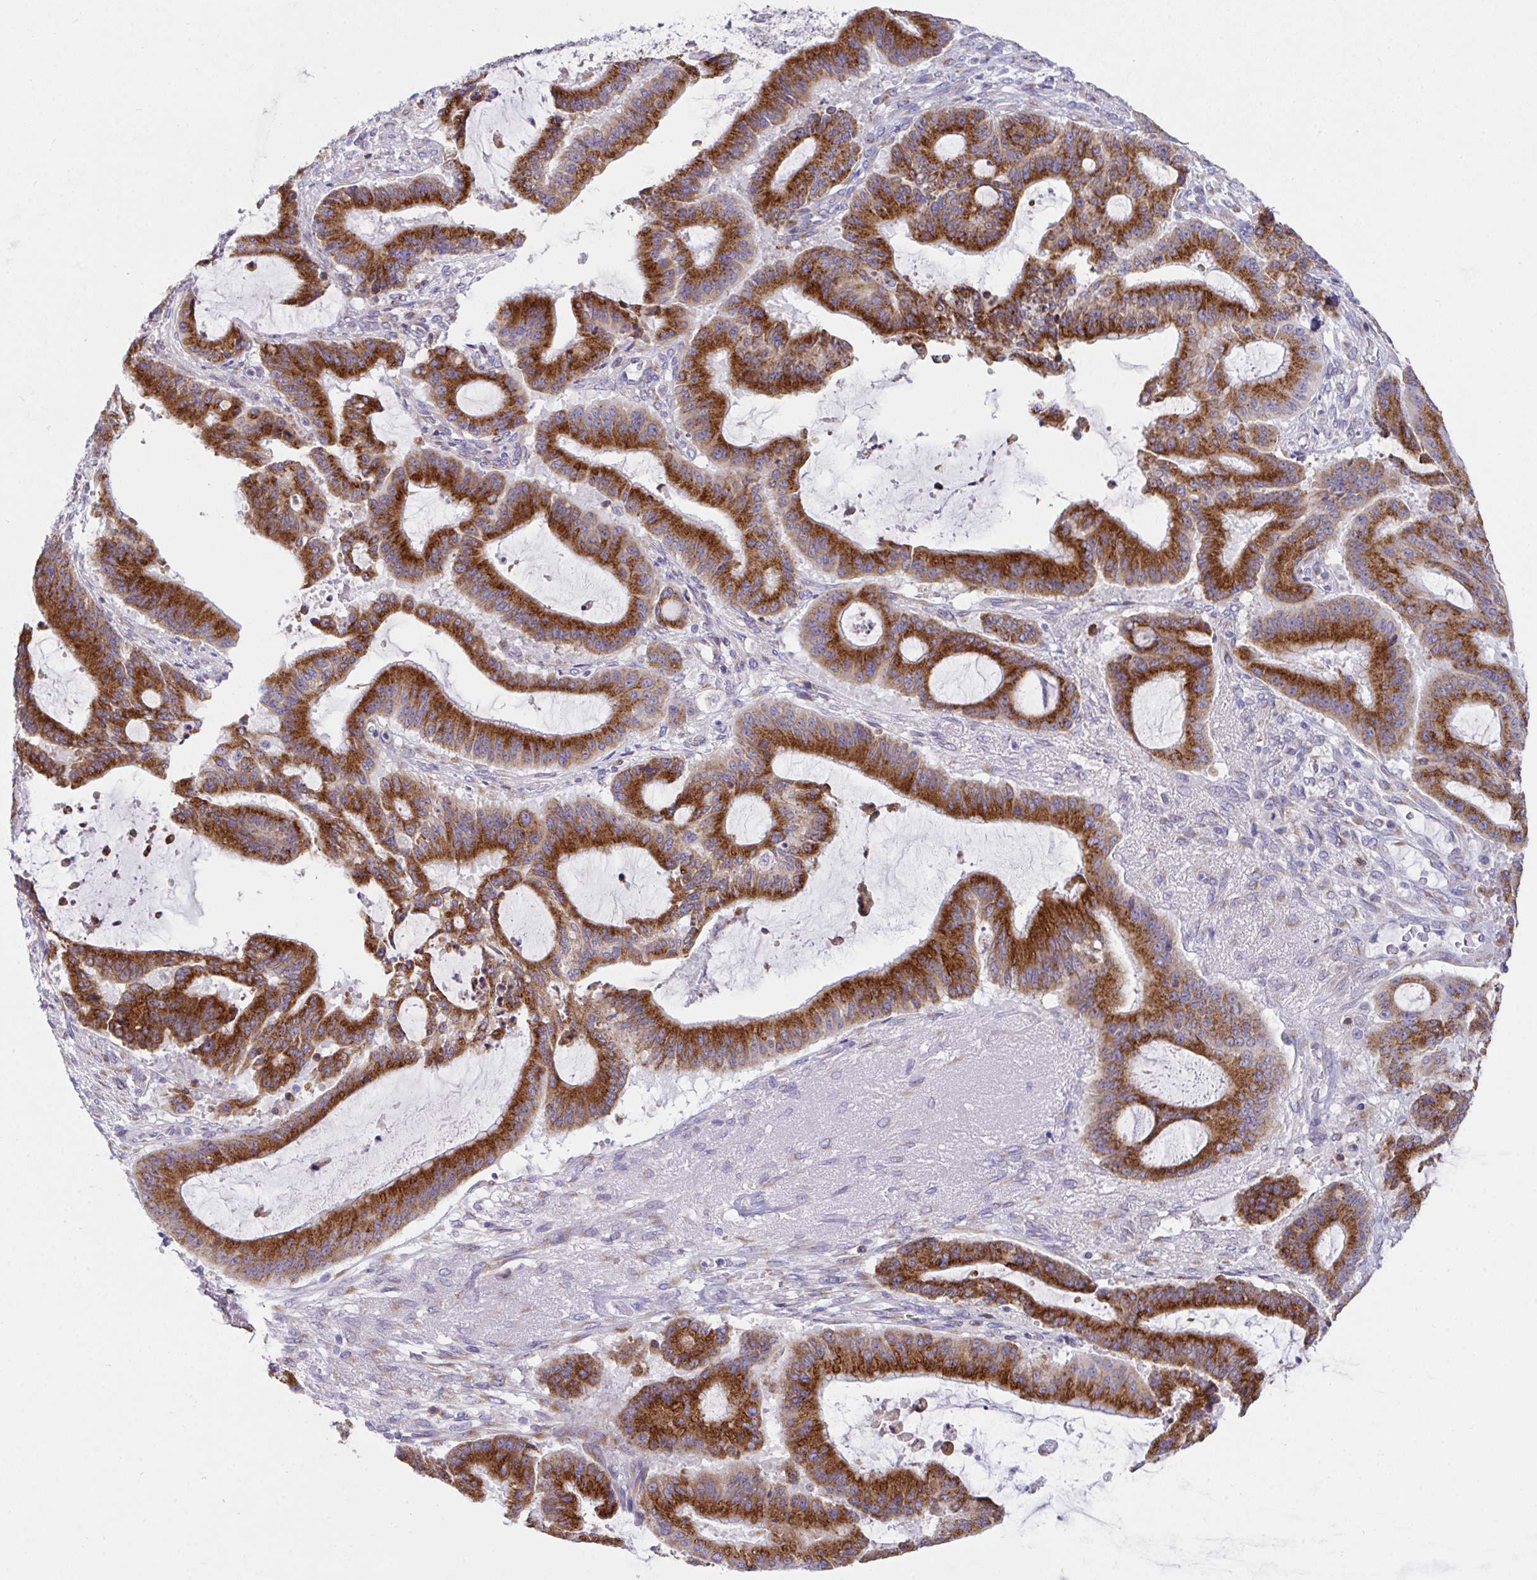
{"staining": {"intensity": "strong", "quantity": ">75%", "location": "cytoplasmic/membranous"}, "tissue": "liver cancer", "cell_type": "Tumor cells", "image_type": "cancer", "snomed": [{"axis": "morphology", "description": "Normal tissue, NOS"}, {"axis": "morphology", "description": "Cholangiocarcinoma"}, {"axis": "topography", "description": "Liver"}, {"axis": "topography", "description": "Peripheral nerve tissue"}], "caption": "Brown immunohistochemical staining in human cholangiocarcinoma (liver) shows strong cytoplasmic/membranous staining in approximately >75% of tumor cells. (IHC, brightfield microscopy, high magnification).", "gene": "MIA3", "patient": {"sex": "female", "age": 73}}